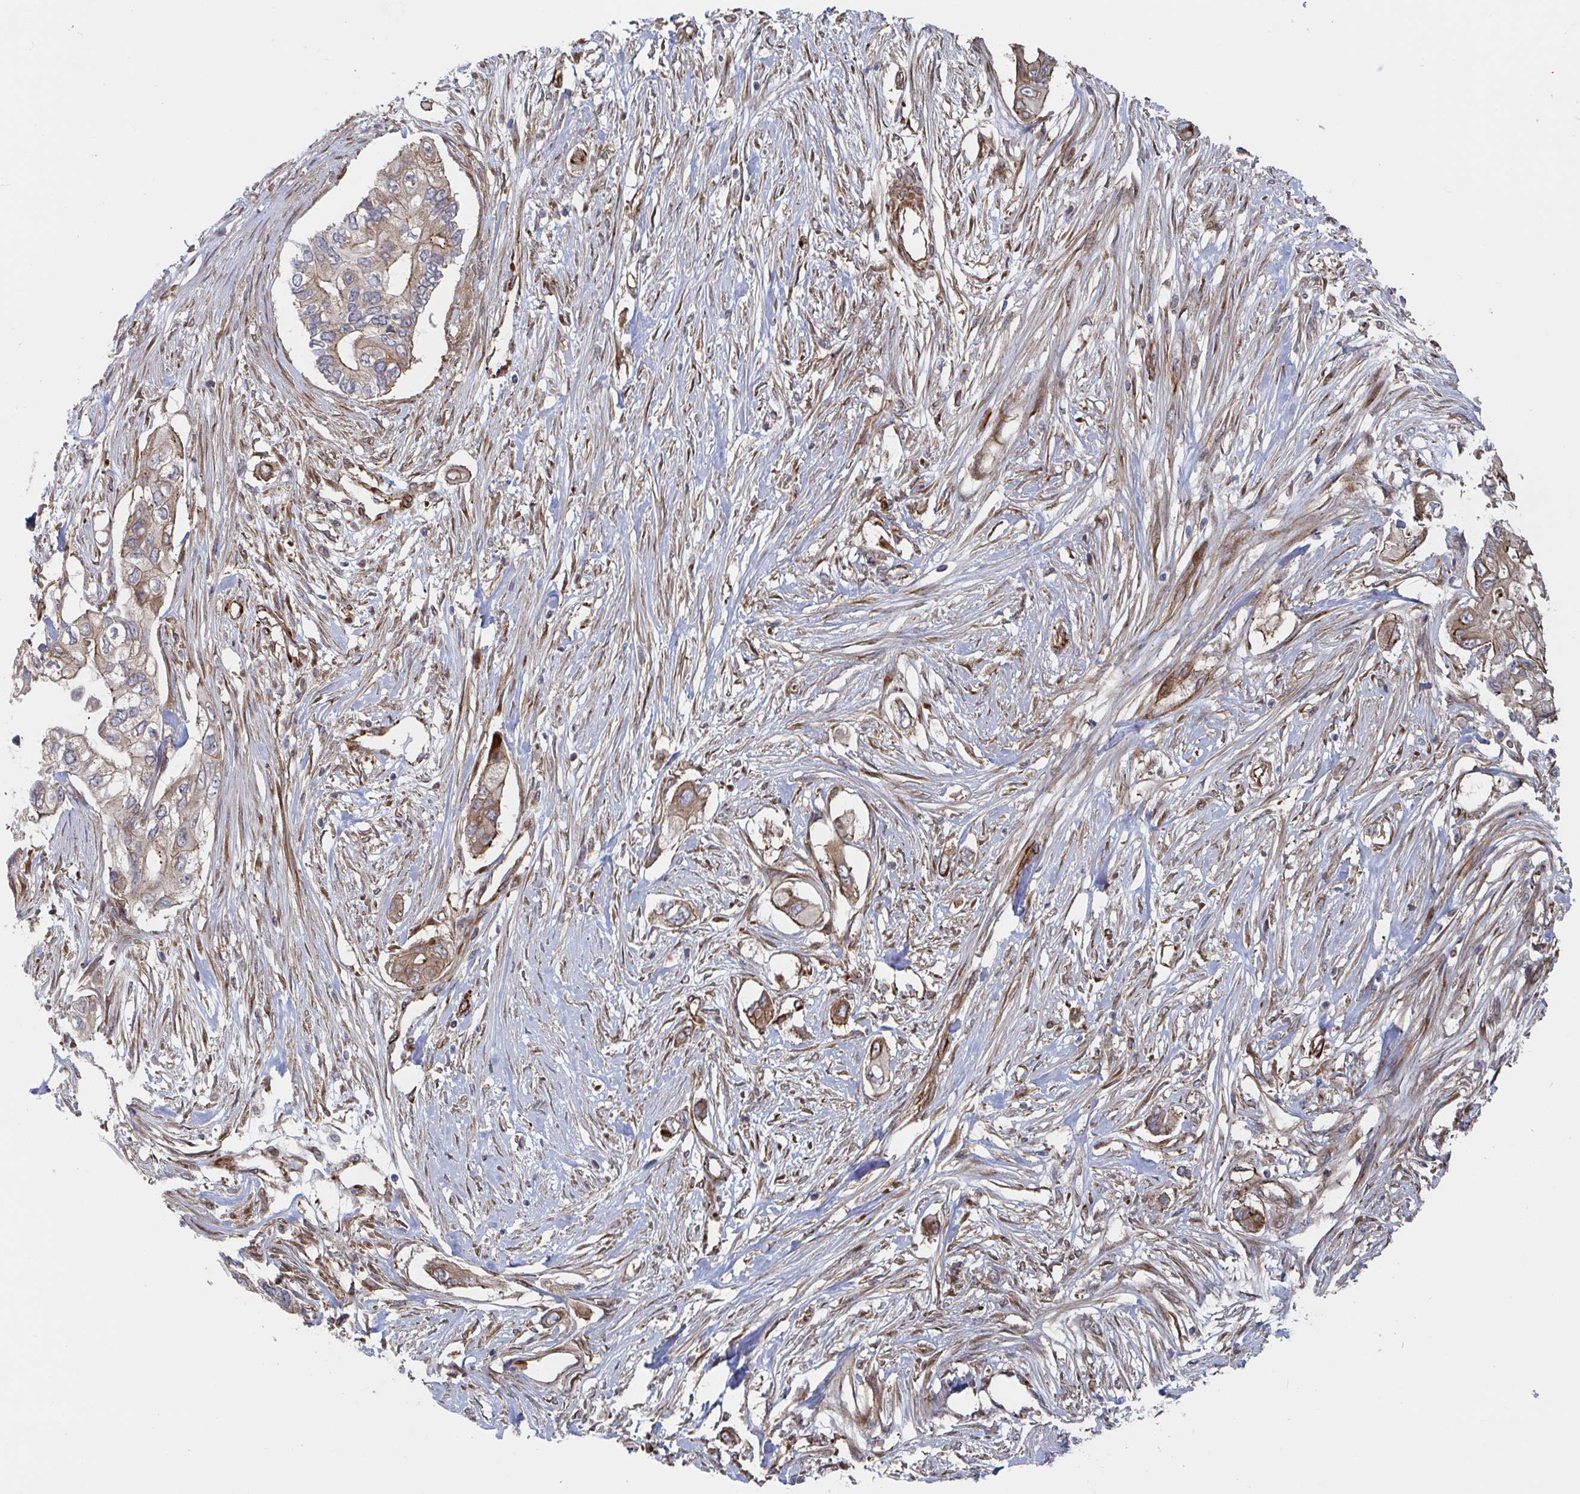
{"staining": {"intensity": "weak", "quantity": ">75%", "location": "cytoplasmic/membranous"}, "tissue": "pancreatic cancer", "cell_type": "Tumor cells", "image_type": "cancer", "snomed": [{"axis": "morphology", "description": "Adenocarcinoma, NOS"}, {"axis": "topography", "description": "Pancreas"}], "caption": "Approximately >75% of tumor cells in human adenocarcinoma (pancreatic) reveal weak cytoplasmic/membranous protein expression as visualized by brown immunohistochemical staining.", "gene": "DVL3", "patient": {"sex": "female", "age": 63}}